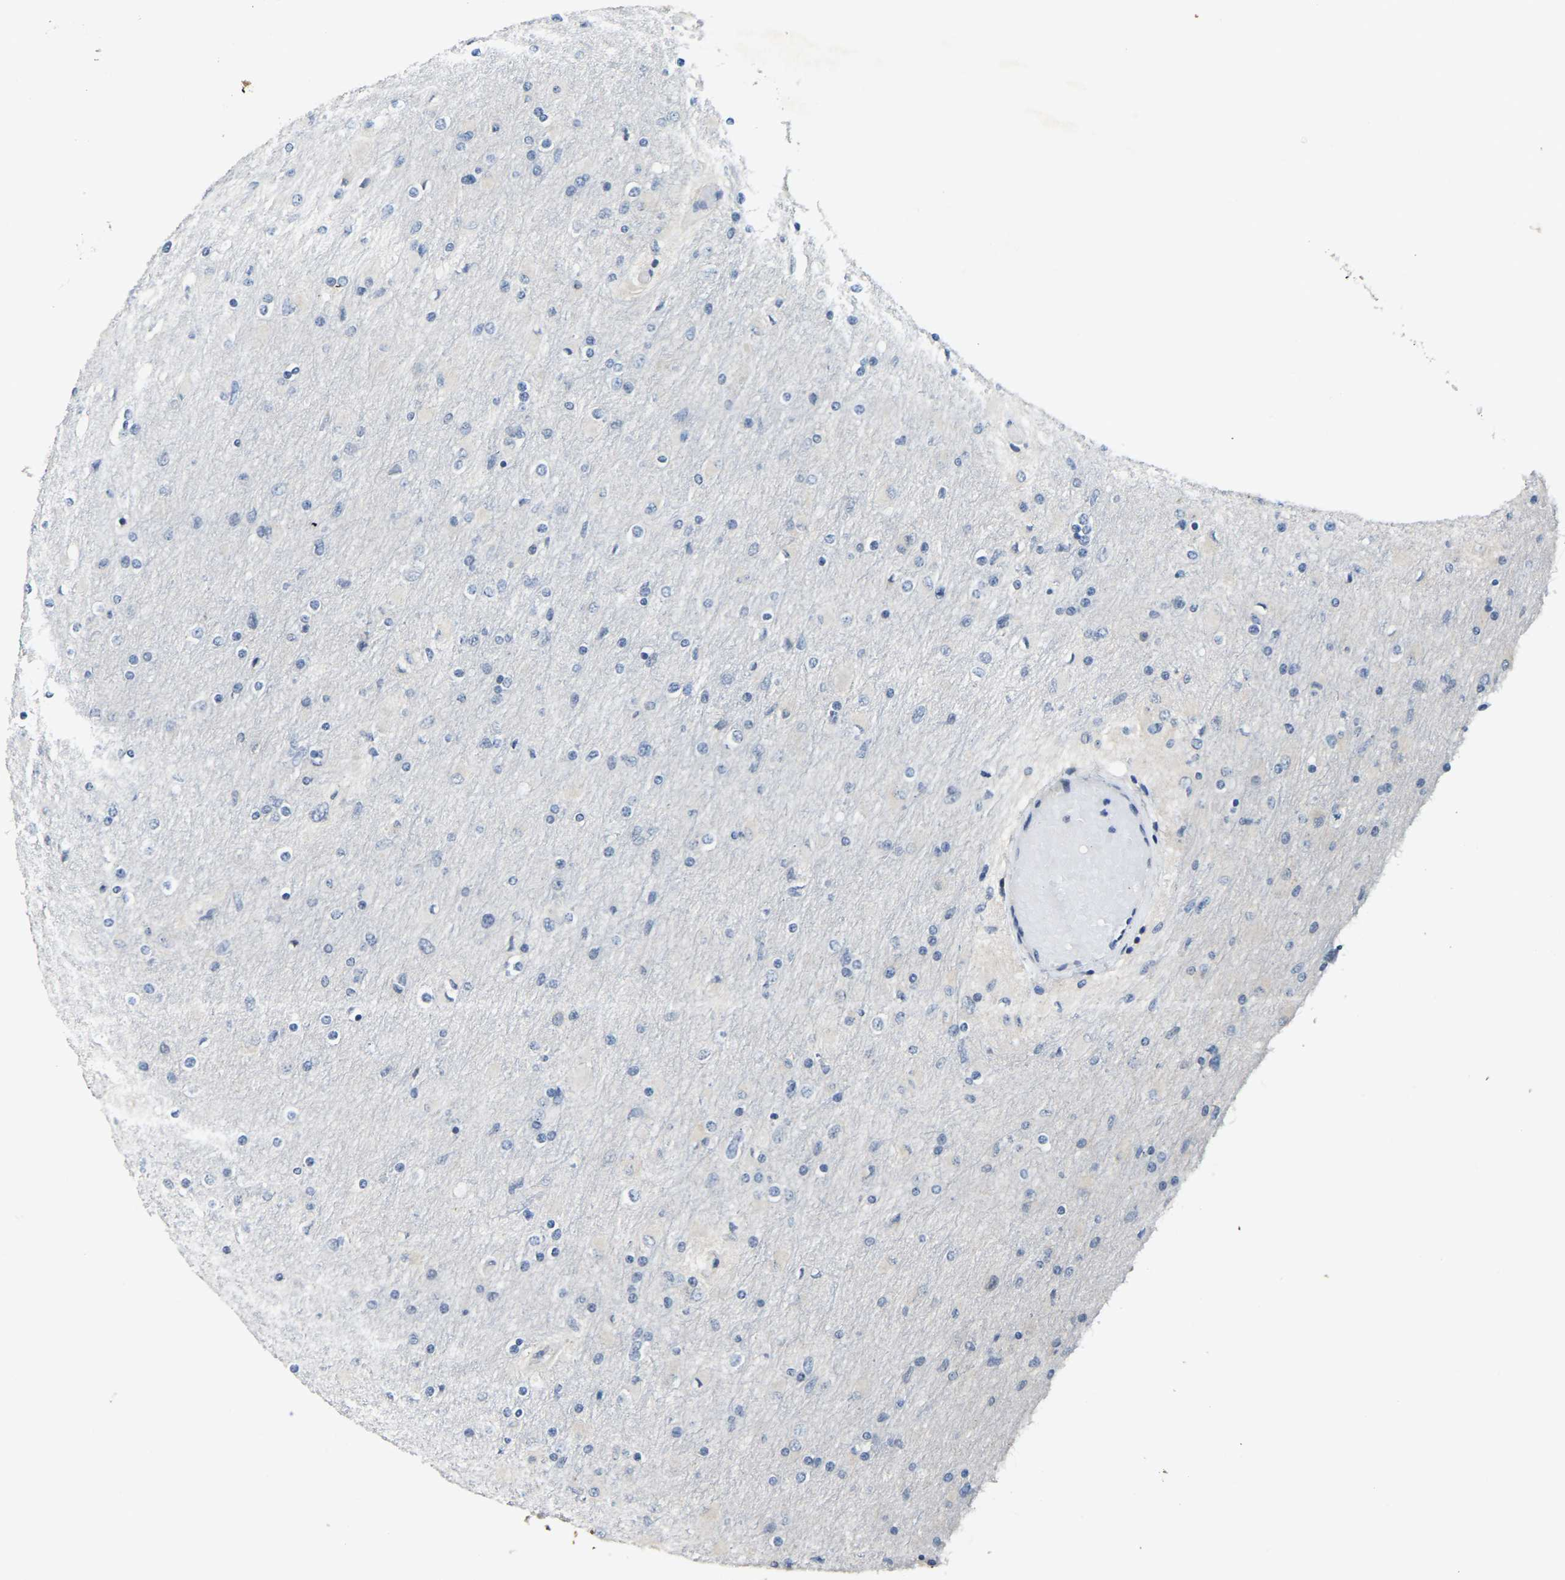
{"staining": {"intensity": "negative", "quantity": "none", "location": "none"}, "tissue": "glioma", "cell_type": "Tumor cells", "image_type": "cancer", "snomed": [{"axis": "morphology", "description": "Glioma, malignant, High grade"}, {"axis": "topography", "description": "Cerebral cortex"}], "caption": "This is an IHC photomicrograph of human malignant glioma (high-grade). There is no expression in tumor cells.", "gene": "AHNAK", "patient": {"sex": "female", "age": 36}}